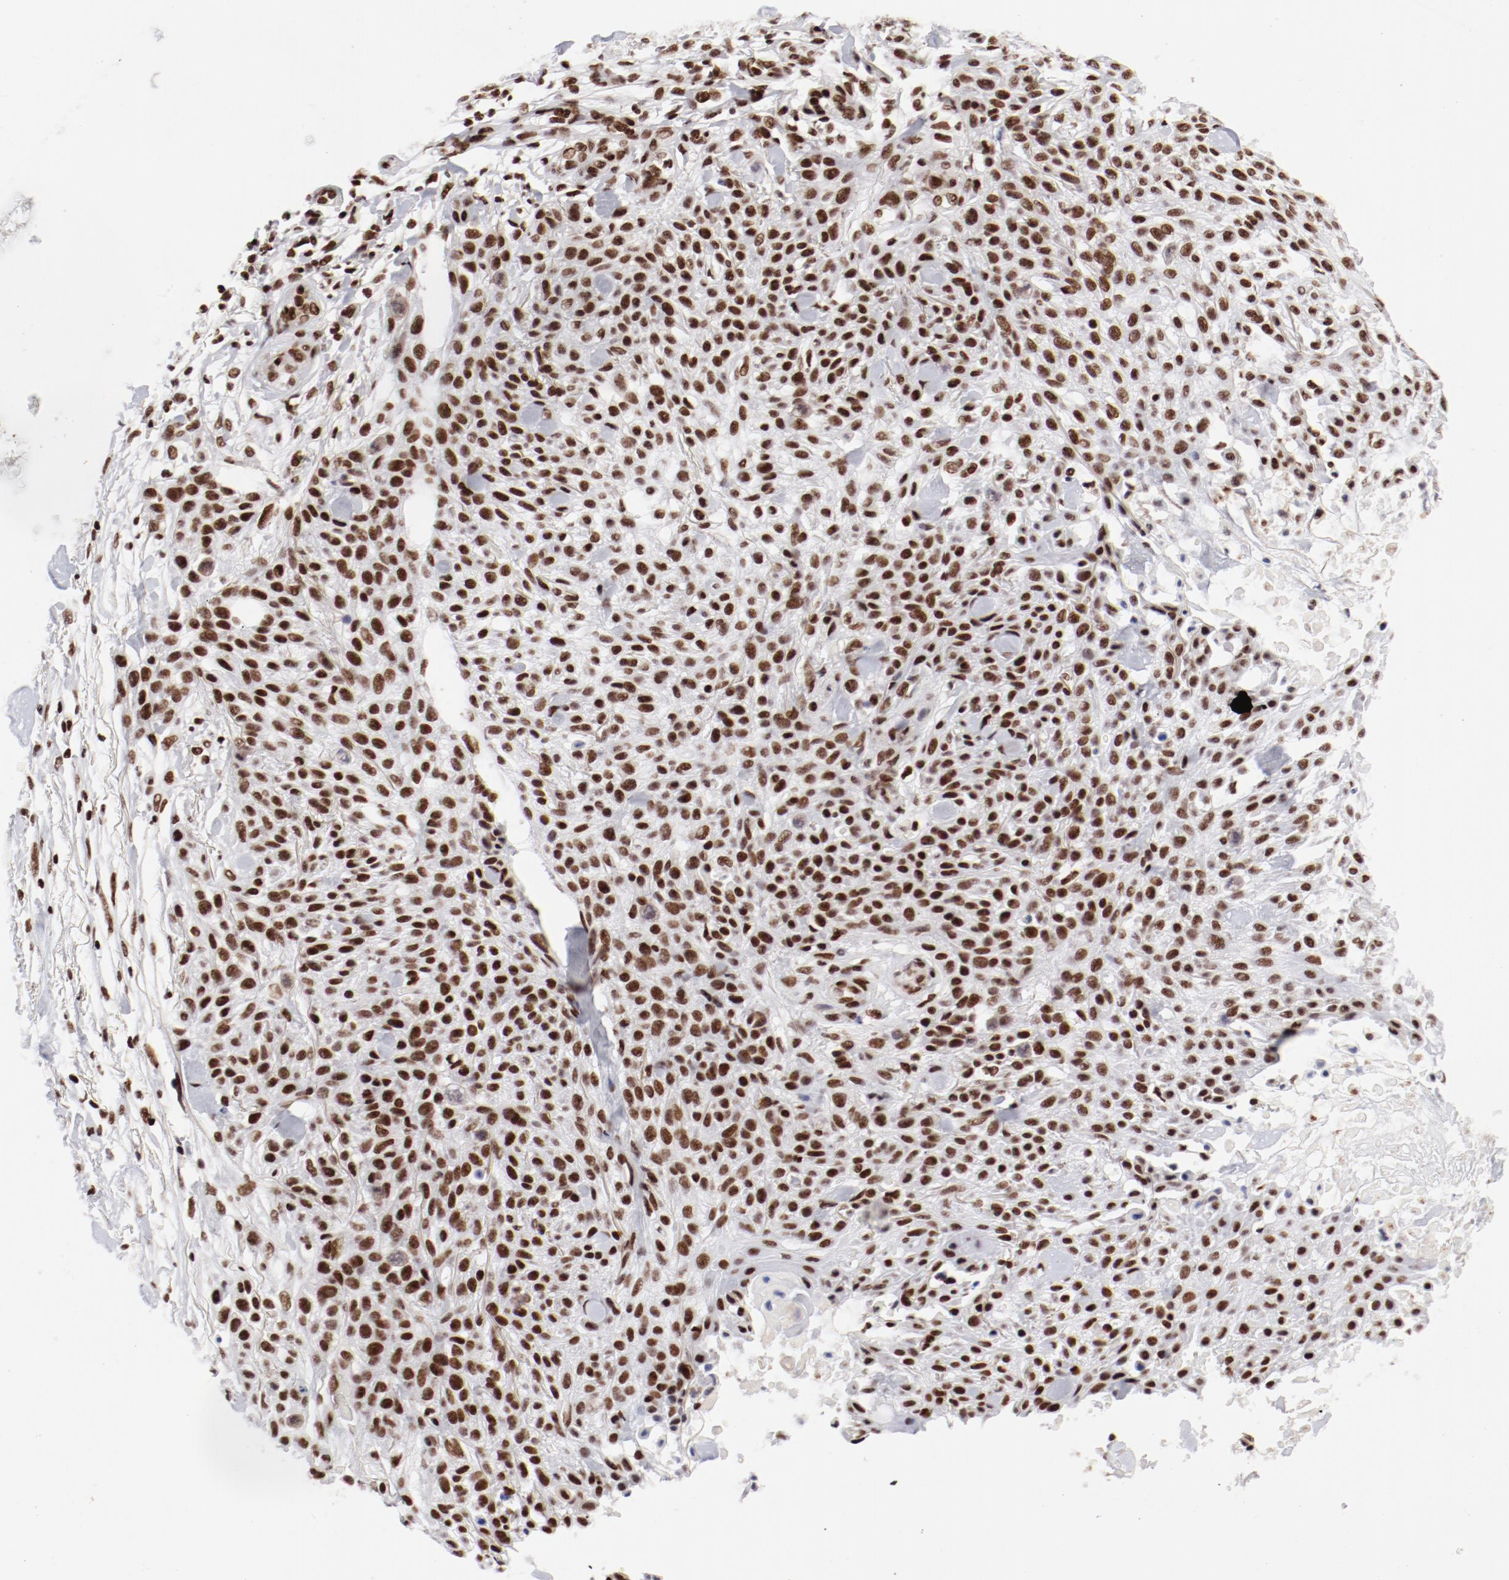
{"staining": {"intensity": "strong", "quantity": ">75%", "location": "nuclear"}, "tissue": "skin cancer", "cell_type": "Tumor cells", "image_type": "cancer", "snomed": [{"axis": "morphology", "description": "Squamous cell carcinoma, NOS"}, {"axis": "topography", "description": "Skin"}], "caption": "A brown stain shows strong nuclear positivity of a protein in human squamous cell carcinoma (skin) tumor cells.", "gene": "NFYB", "patient": {"sex": "female", "age": 42}}